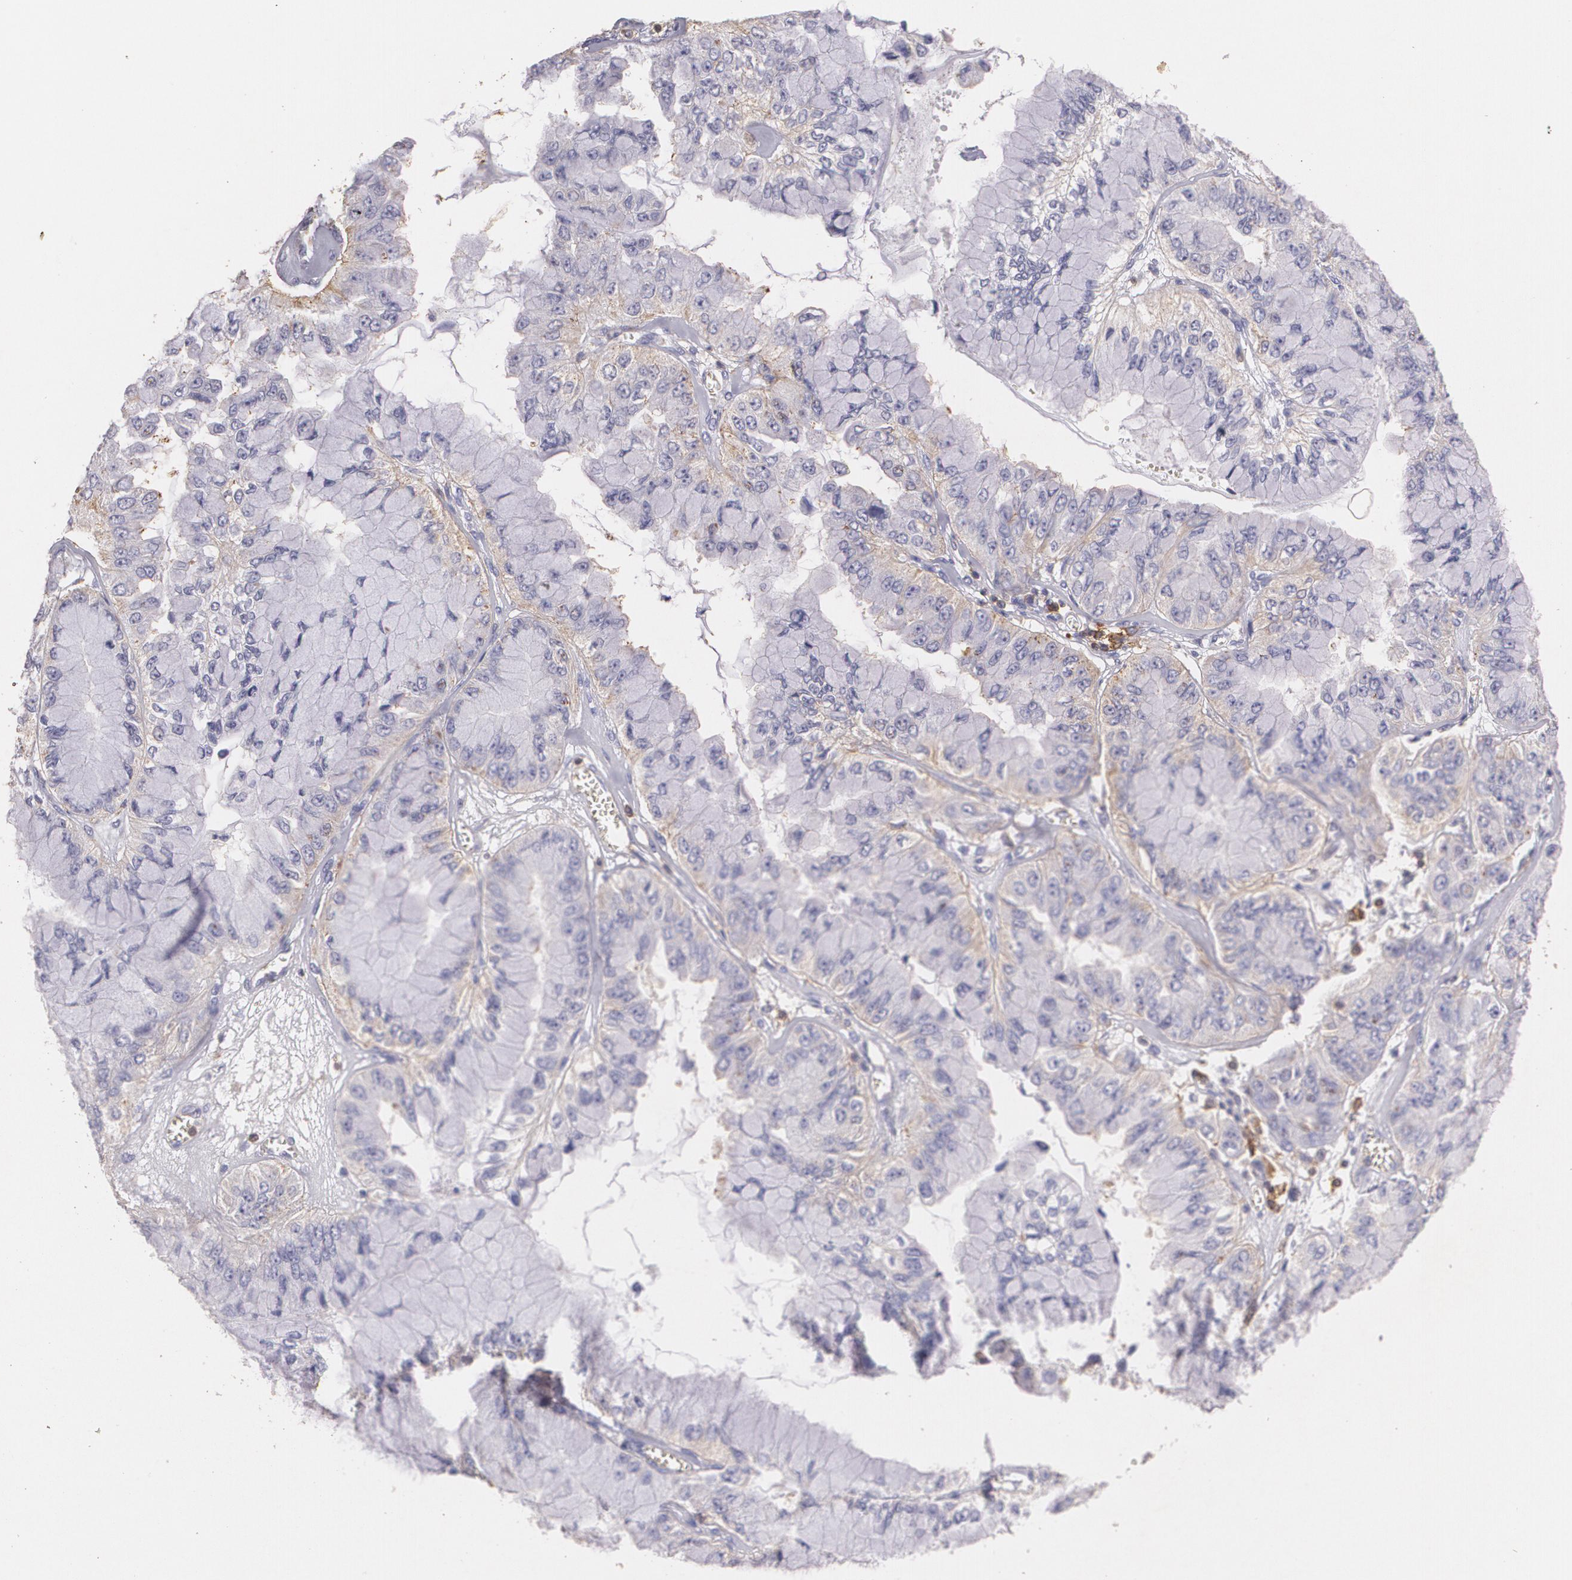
{"staining": {"intensity": "negative", "quantity": "none", "location": "none"}, "tissue": "liver cancer", "cell_type": "Tumor cells", "image_type": "cancer", "snomed": [{"axis": "morphology", "description": "Cholangiocarcinoma"}, {"axis": "topography", "description": "Liver"}], "caption": "There is no significant staining in tumor cells of liver cholangiocarcinoma. (DAB IHC with hematoxylin counter stain).", "gene": "TGFBR1", "patient": {"sex": "female", "age": 79}}